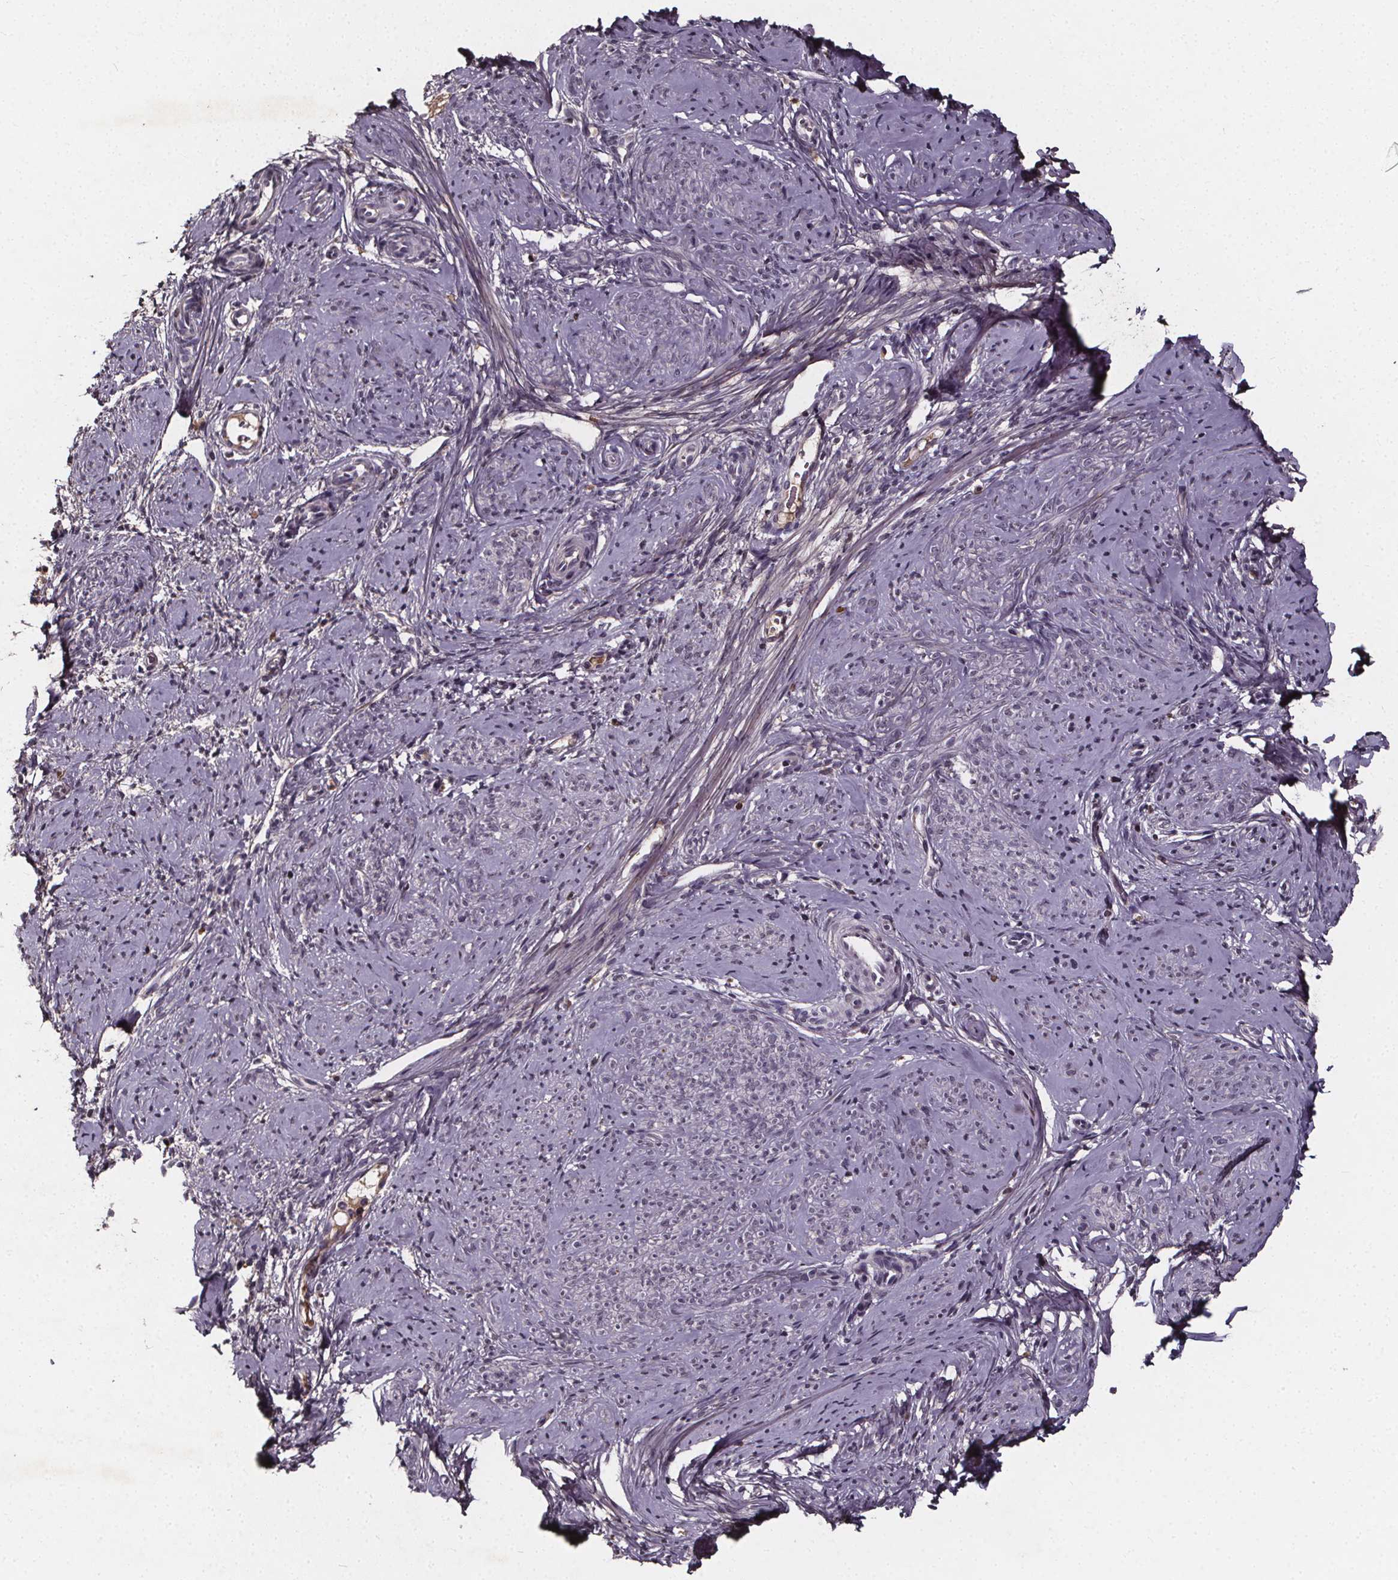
{"staining": {"intensity": "negative", "quantity": "none", "location": "none"}, "tissue": "smooth muscle", "cell_type": "Smooth muscle cells", "image_type": "normal", "snomed": [{"axis": "morphology", "description": "Normal tissue, NOS"}, {"axis": "topography", "description": "Smooth muscle"}], "caption": "Image shows no significant protein staining in smooth muscle cells of normal smooth muscle.", "gene": "SPAG8", "patient": {"sex": "female", "age": 48}}